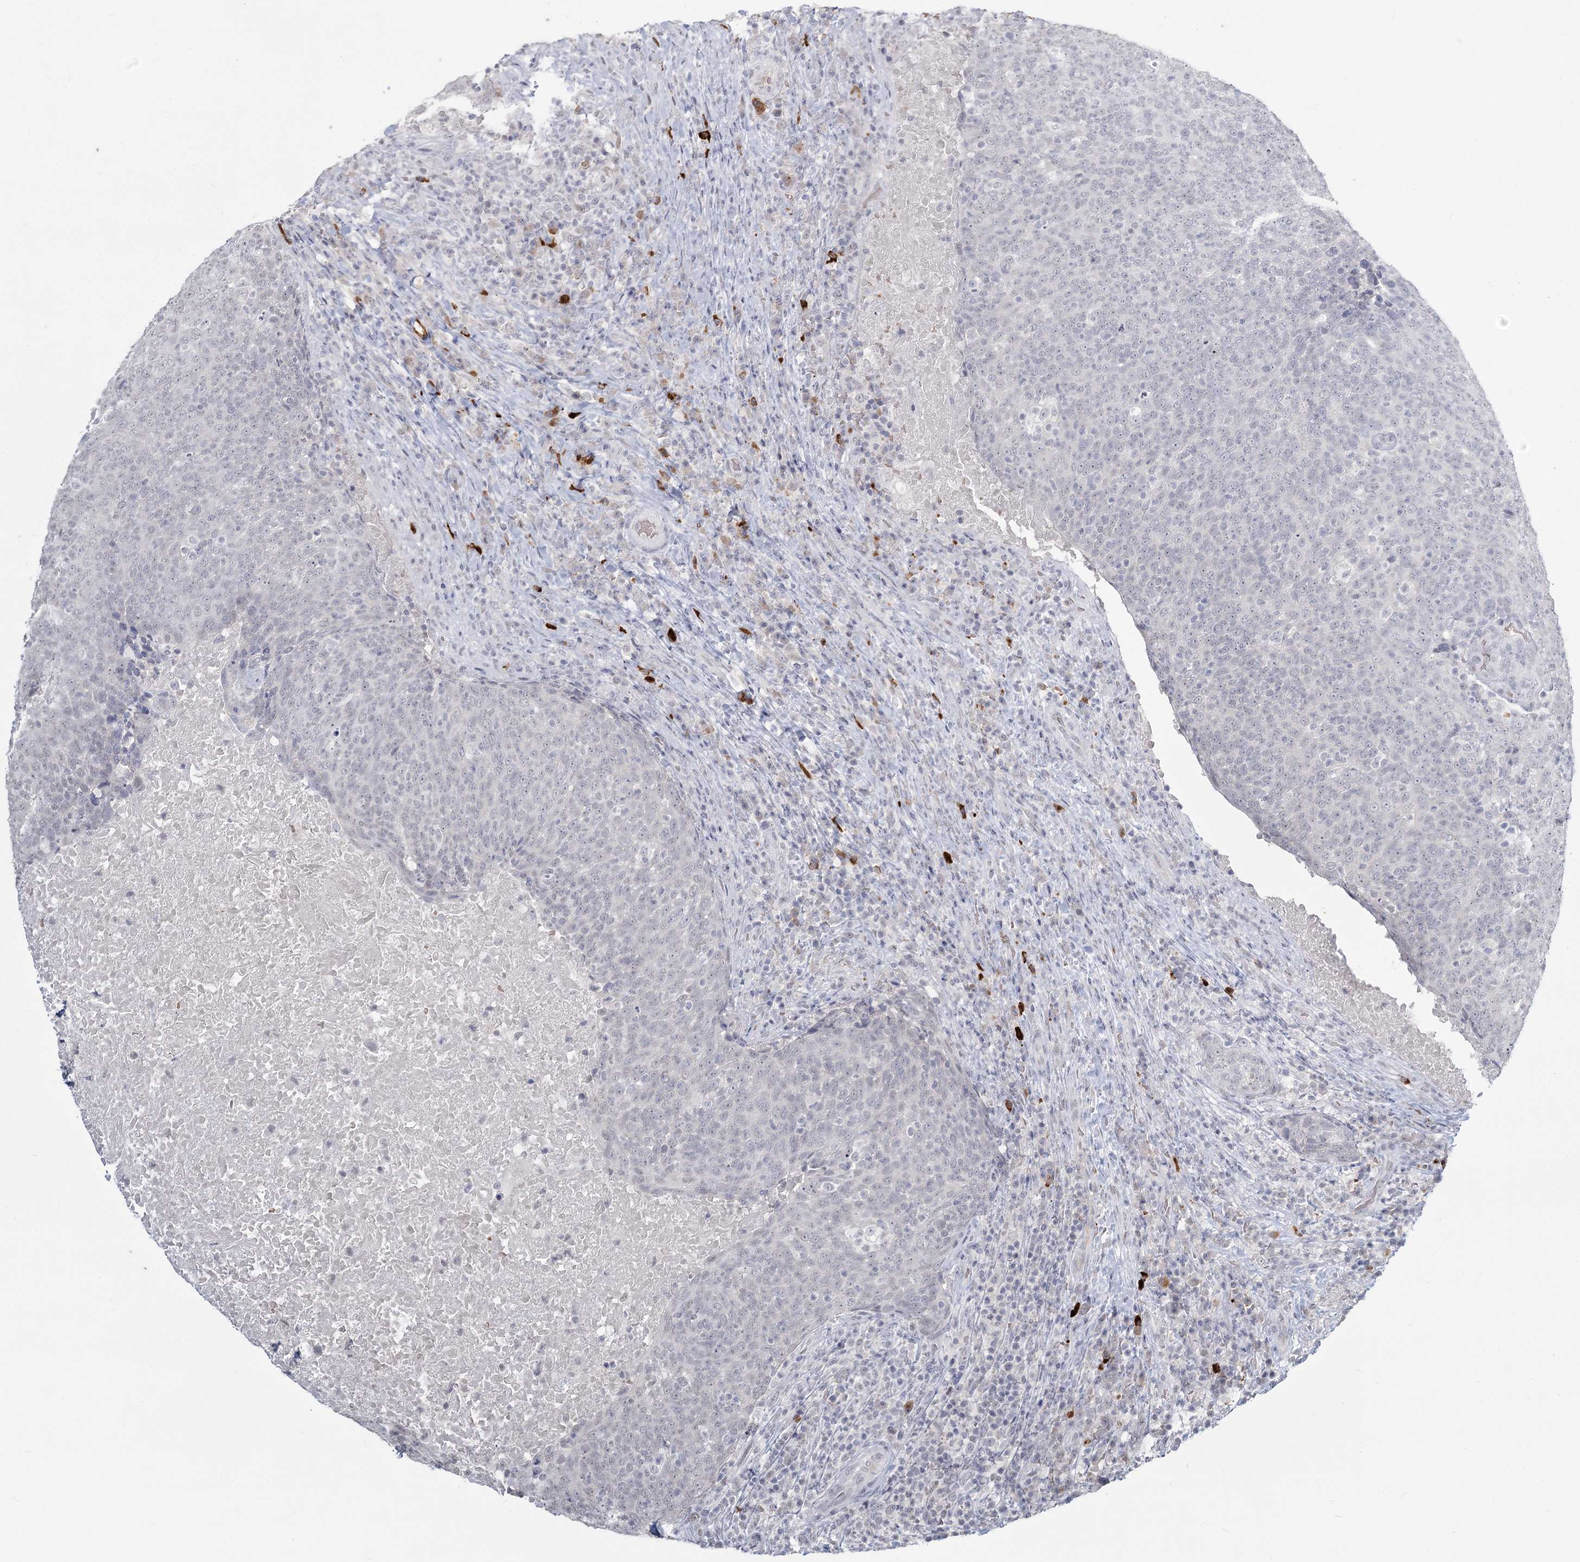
{"staining": {"intensity": "negative", "quantity": "none", "location": "none"}, "tissue": "head and neck cancer", "cell_type": "Tumor cells", "image_type": "cancer", "snomed": [{"axis": "morphology", "description": "Squamous cell carcinoma, NOS"}, {"axis": "morphology", "description": "Squamous cell carcinoma, metastatic, NOS"}, {"axis": "topography", "description": "Lymph node"}, {"axis": "topography", "description": "Head-Neck"}], "caption": "Protein analysis of head and neck cancer exhibits no significant positivity in tumor cells.", "gene": "LY6G5C", "patient": {"sex": "male", "age": 62}}